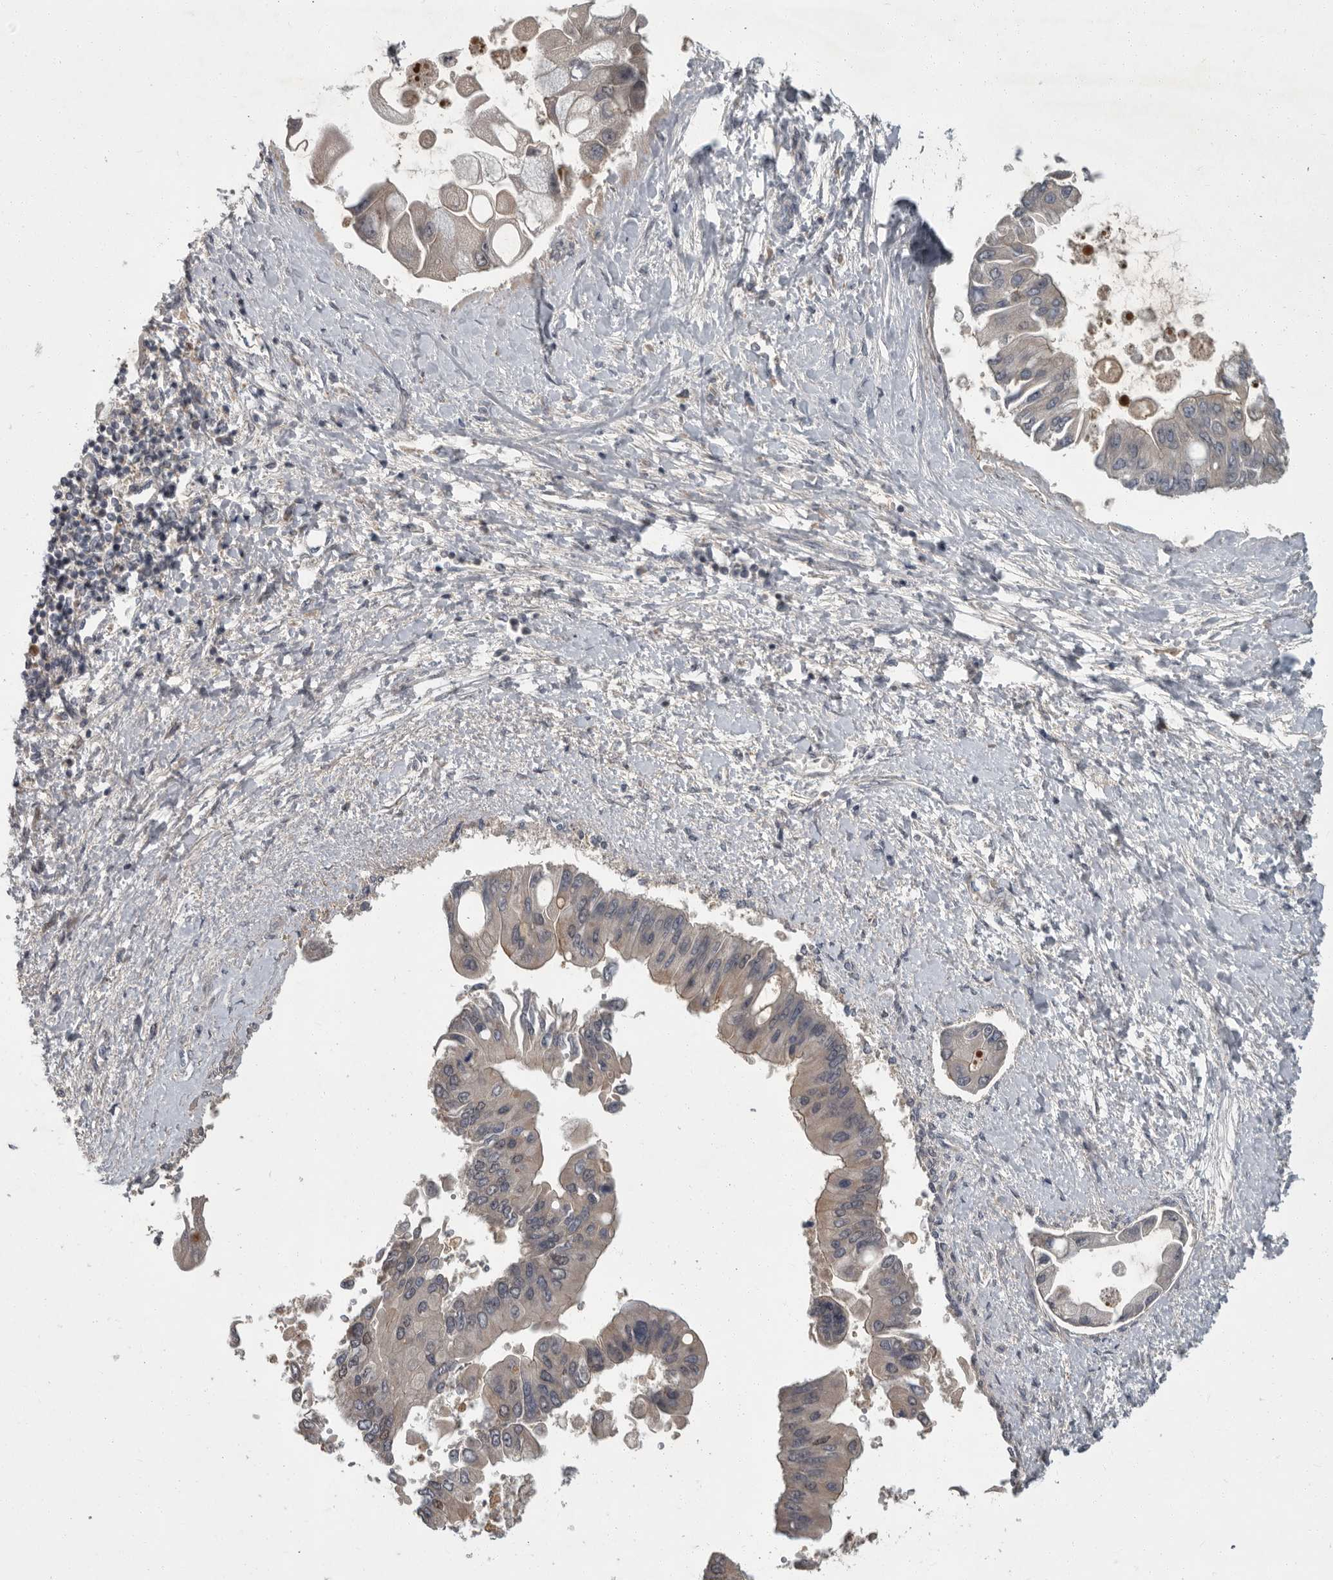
{"staining": {"intensity": "negative", "quantity": "none", "location": "none"}, "tissue": "liver cancer", "cell_type": "Tumor cells", "image_type": "cancer", "snomed": [{"axis": "morphology", "description": "Cholangiocarcinoma"}, {"axis": "topography", "description": "Liver"}], "caption": "Tumor cells show no significant positivity in liver cholangiocarcinoma.", "gene": "PDE7A", "patient": {"sex": "male", "age": 50}}